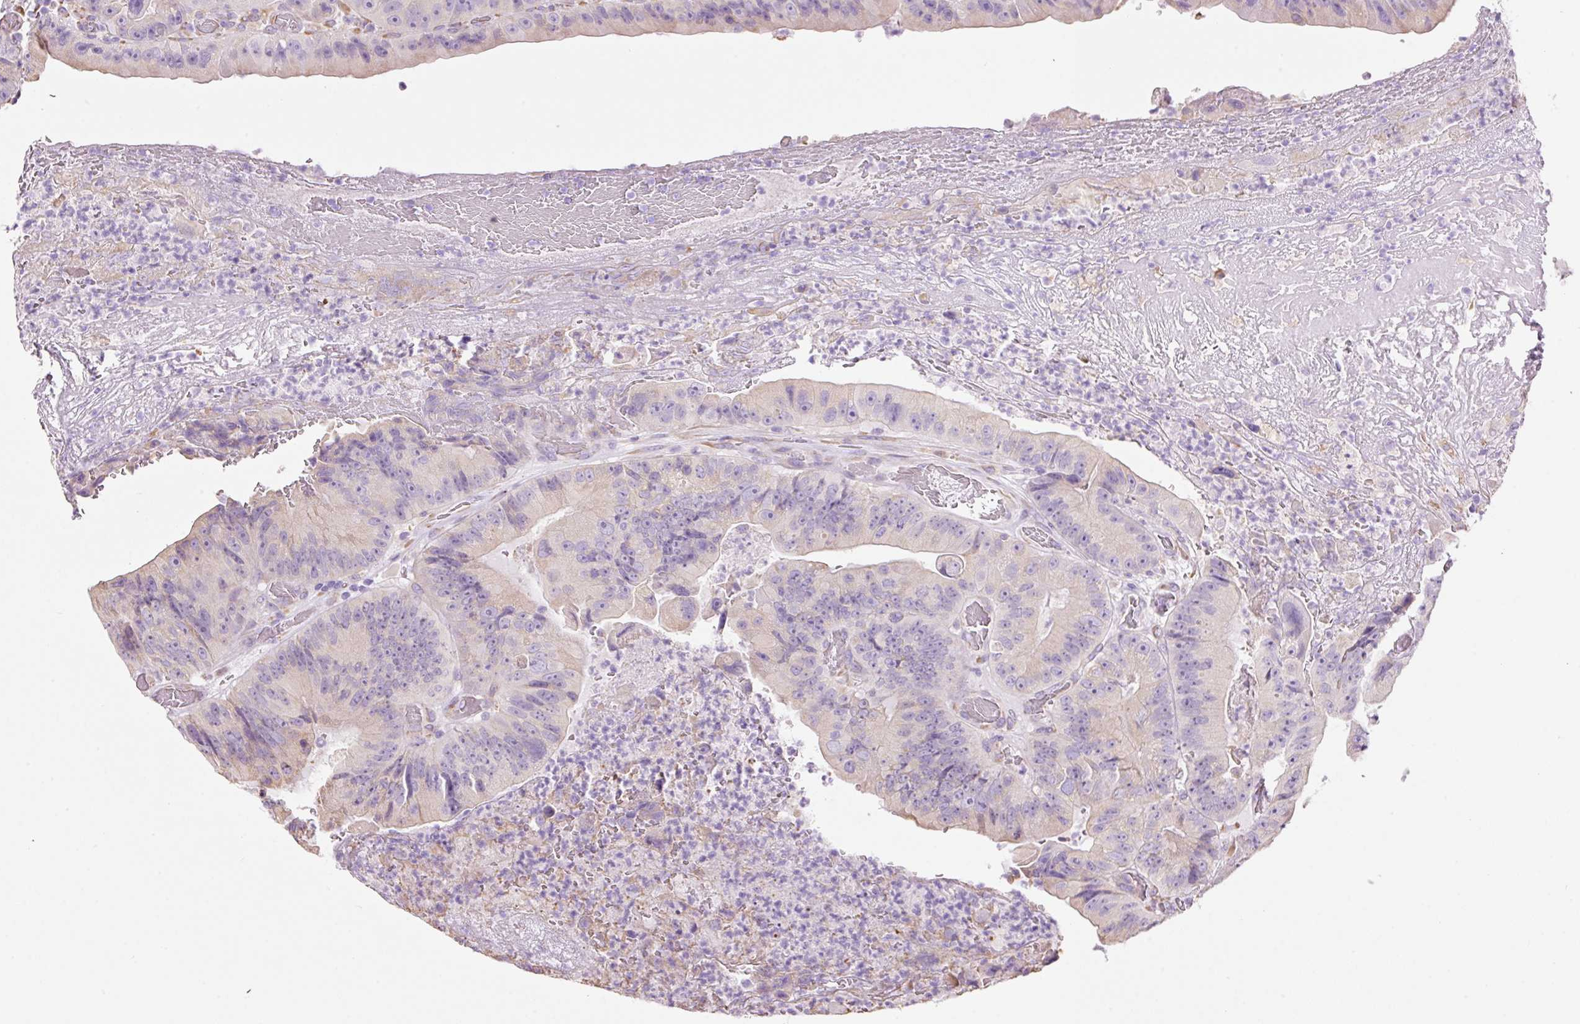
{"staining": {"intensity": "weak", "quantity": "<25%", "location": "cytoplasmic/membranous"}, "tissue": "colorectal cancer", "cell_type": "Tumor cells", "image_type": "cancer", "snomed": [{"axis": "morphology", "description": "Adenocarcinoma, NOS"}, {"axis": "topography", "description": "Colon"}], "caption": "The micrograph displays no staining of tumor cells in colorectal adenocarcinoma.", "gene": "GCG", "patient": {"sex": "female", "age": 86}}